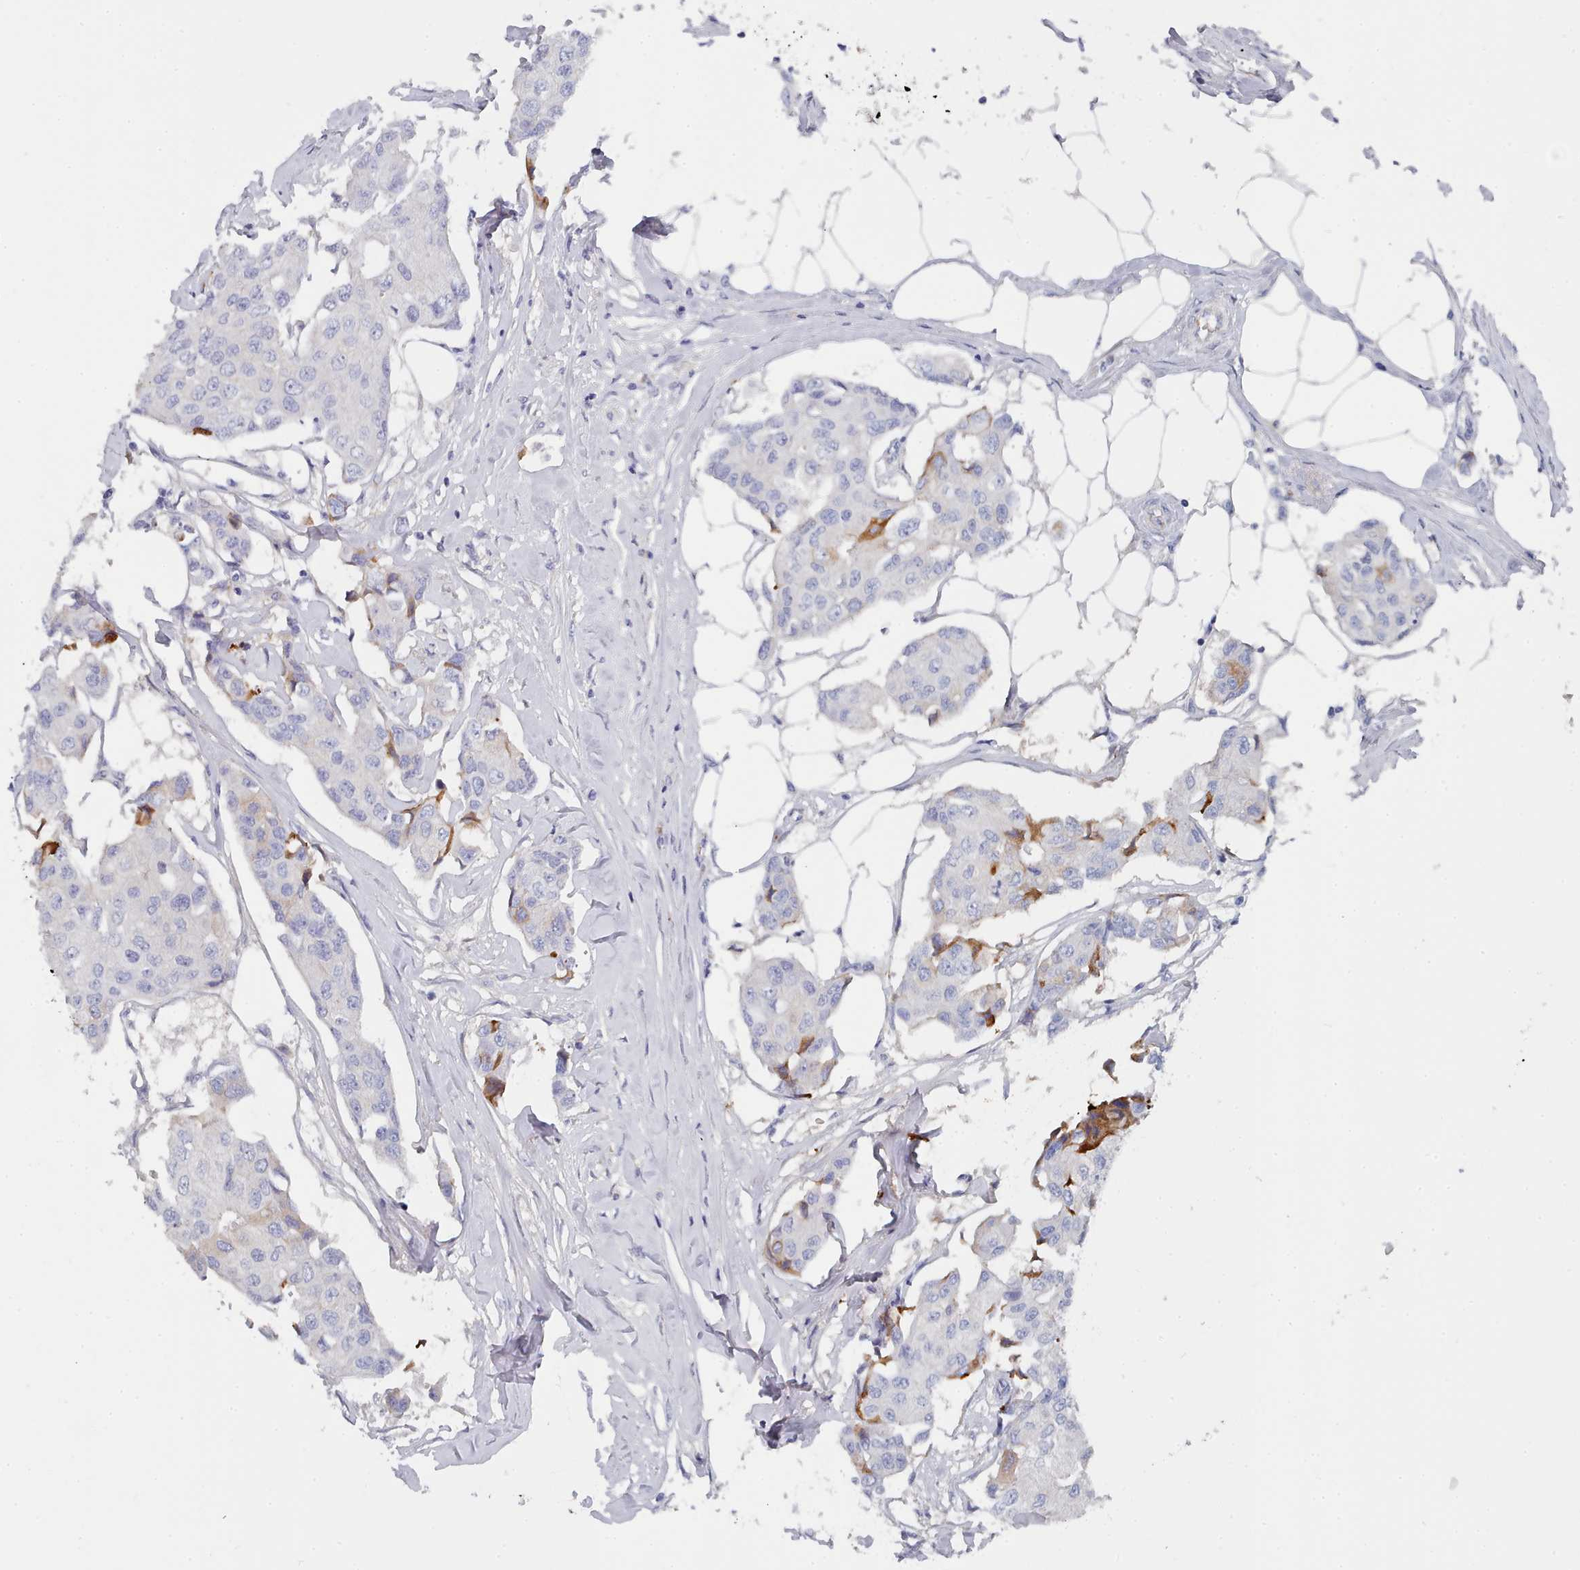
{"staining": {"intensity": "negative", "quantity": "none", "location": "none"}, "tissue": "breast cancer", "cell_type": "Tumor cells", "image_type": "cancer", "snomed": [{"axis": "morphology", "description": "Duct carcinoma"}, {"axis": "topography", "description": "Breast"}, {"axis": "topography", "description": "Lymph node"}], "caption": "The photomicrograph demonstrates no significant expression in tumor cells of breast cancer.", "gene": "PDE4C", "patient": {"sex": "female", "age": 80}}